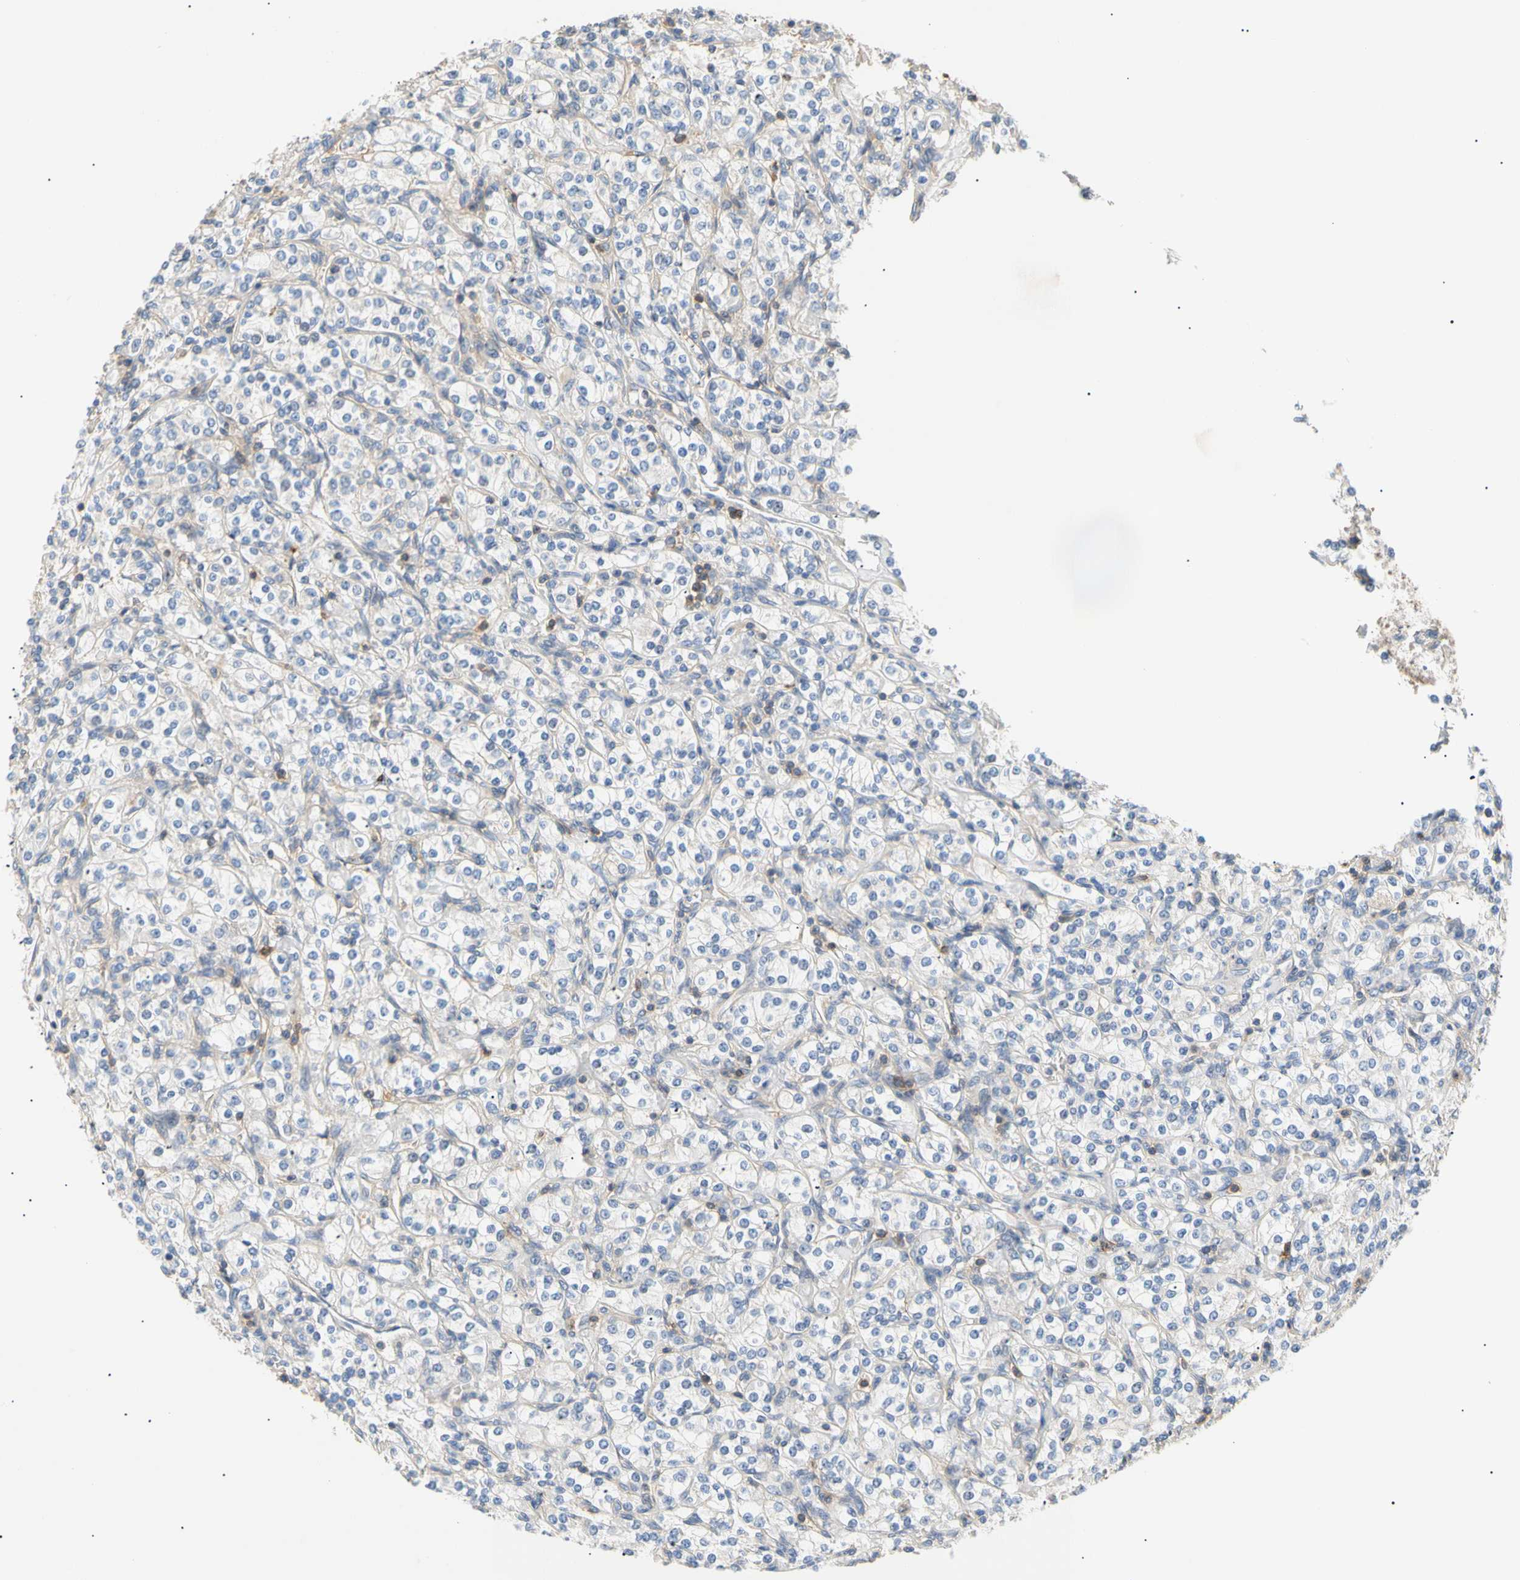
{"staining": {"intensity": "negative", "quantity": "none", "location": "none"}, "tissue": "renal cancer", "cell_type": "Tumor cells", "image_type": "cancer", "snomed": [{"axis": "morphology", "description": "Adenocarcinoma, NOS"}, {"axis": "topography", "description": "Kidney"}], "caption": "Immunohistochemical staining of human renal cancer (adenocarcinoma) shows no significant positivity in tumor cells.", "gene": "TNFRSF18", "patient": {"sex": "male", "age": 77}}